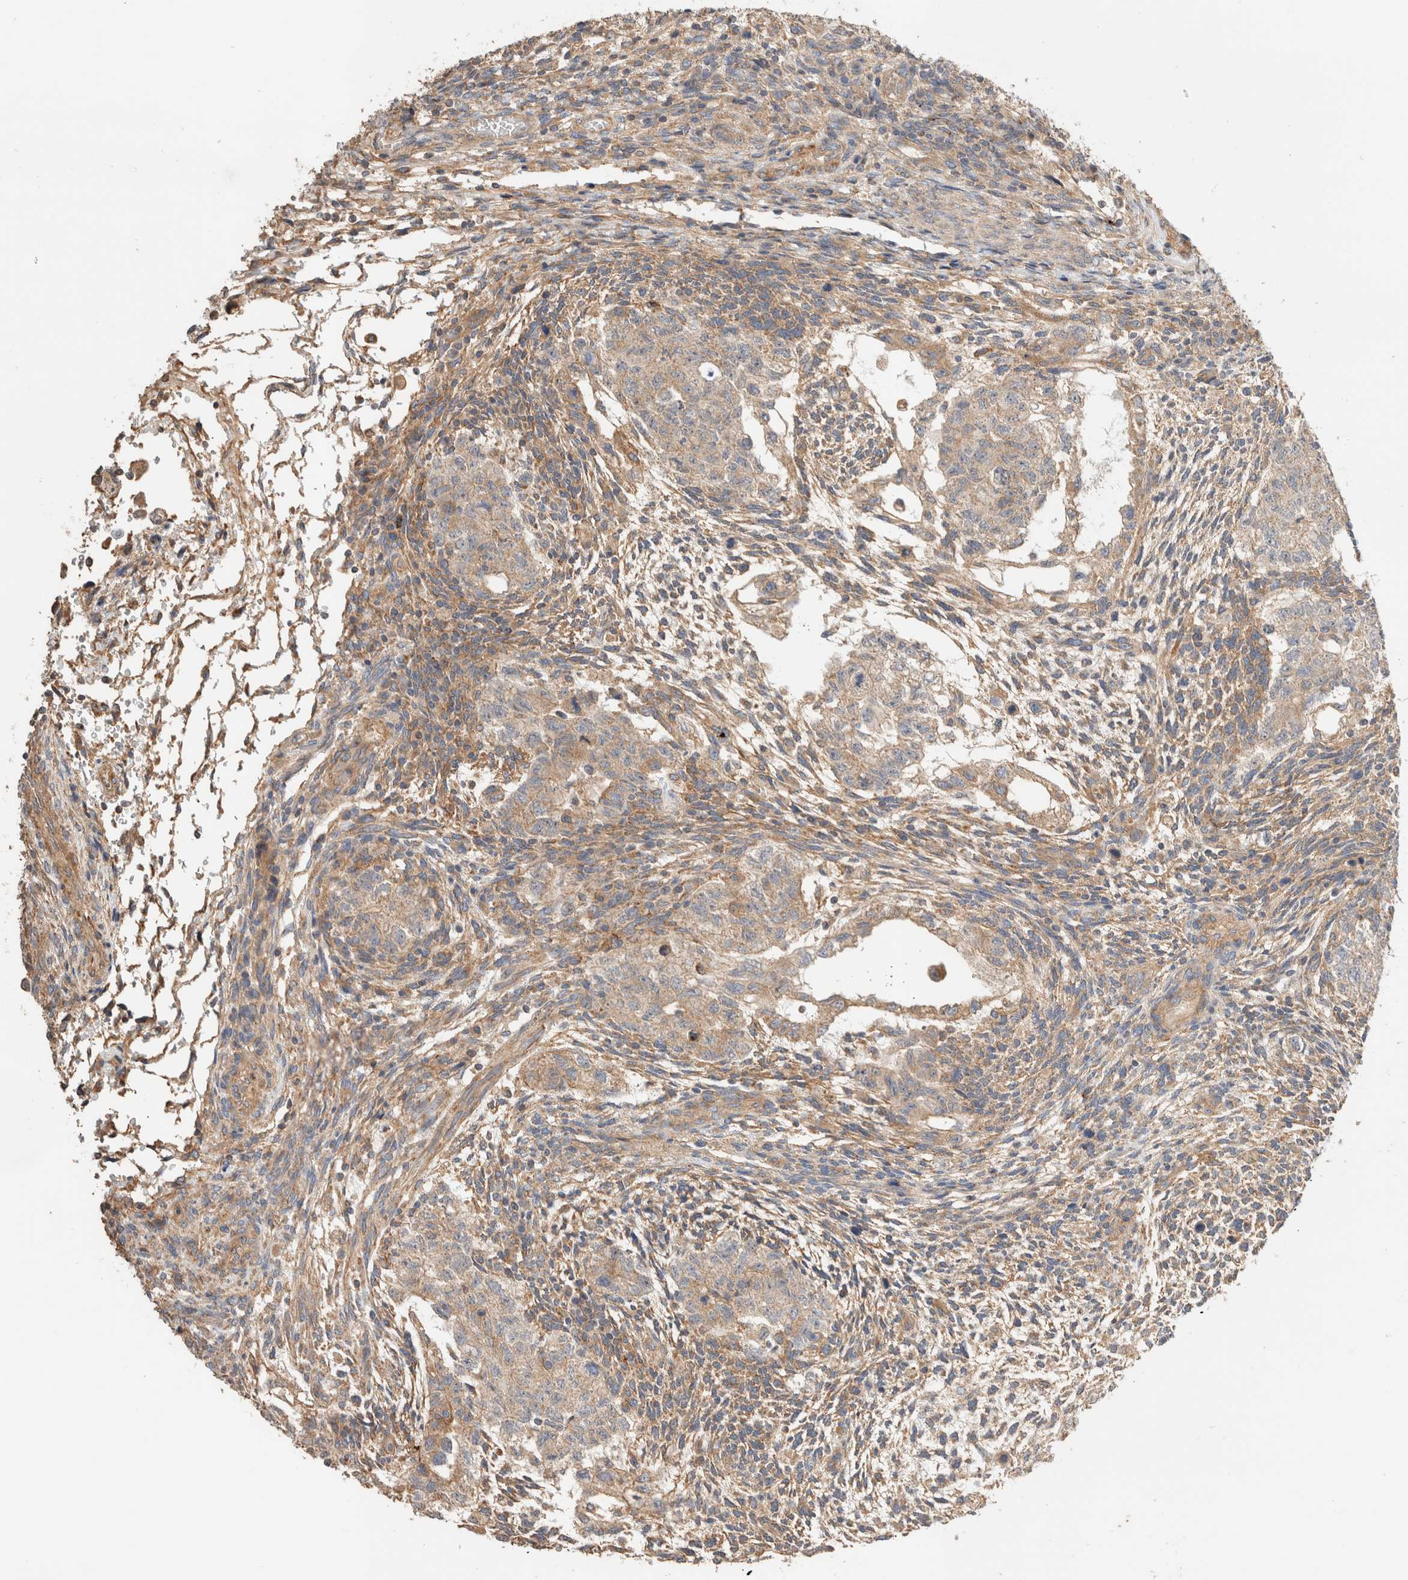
{"staining": {"intensity": "weak", "quantity": ">75%", "location": "cytoplasmic/membranous"}, "tissue": "testis cancer", "cell_type": "Tumor cells", "image_type": "cancer", "snomed": [{"axis": "morphology", "description": "Normal tissue, NOS"}, {"axis": "morphology", "description": "Carcinoma, Embryonal, NOS"}, {"axis": "topography", "description": "Testis"}], "caption": "Immunohistochemical staining of embryonal carcinoma (testis) demonstrates weak cytoplasmic/membranous protein expression in about >75% of tumor cells. The staining was performed using DAB, with brown indicating positive protein expression. Nuclei are stained blue with hematoxylin.", "gene": "B3GNTL1", "patient": {"sex": "male", "age": 36}}